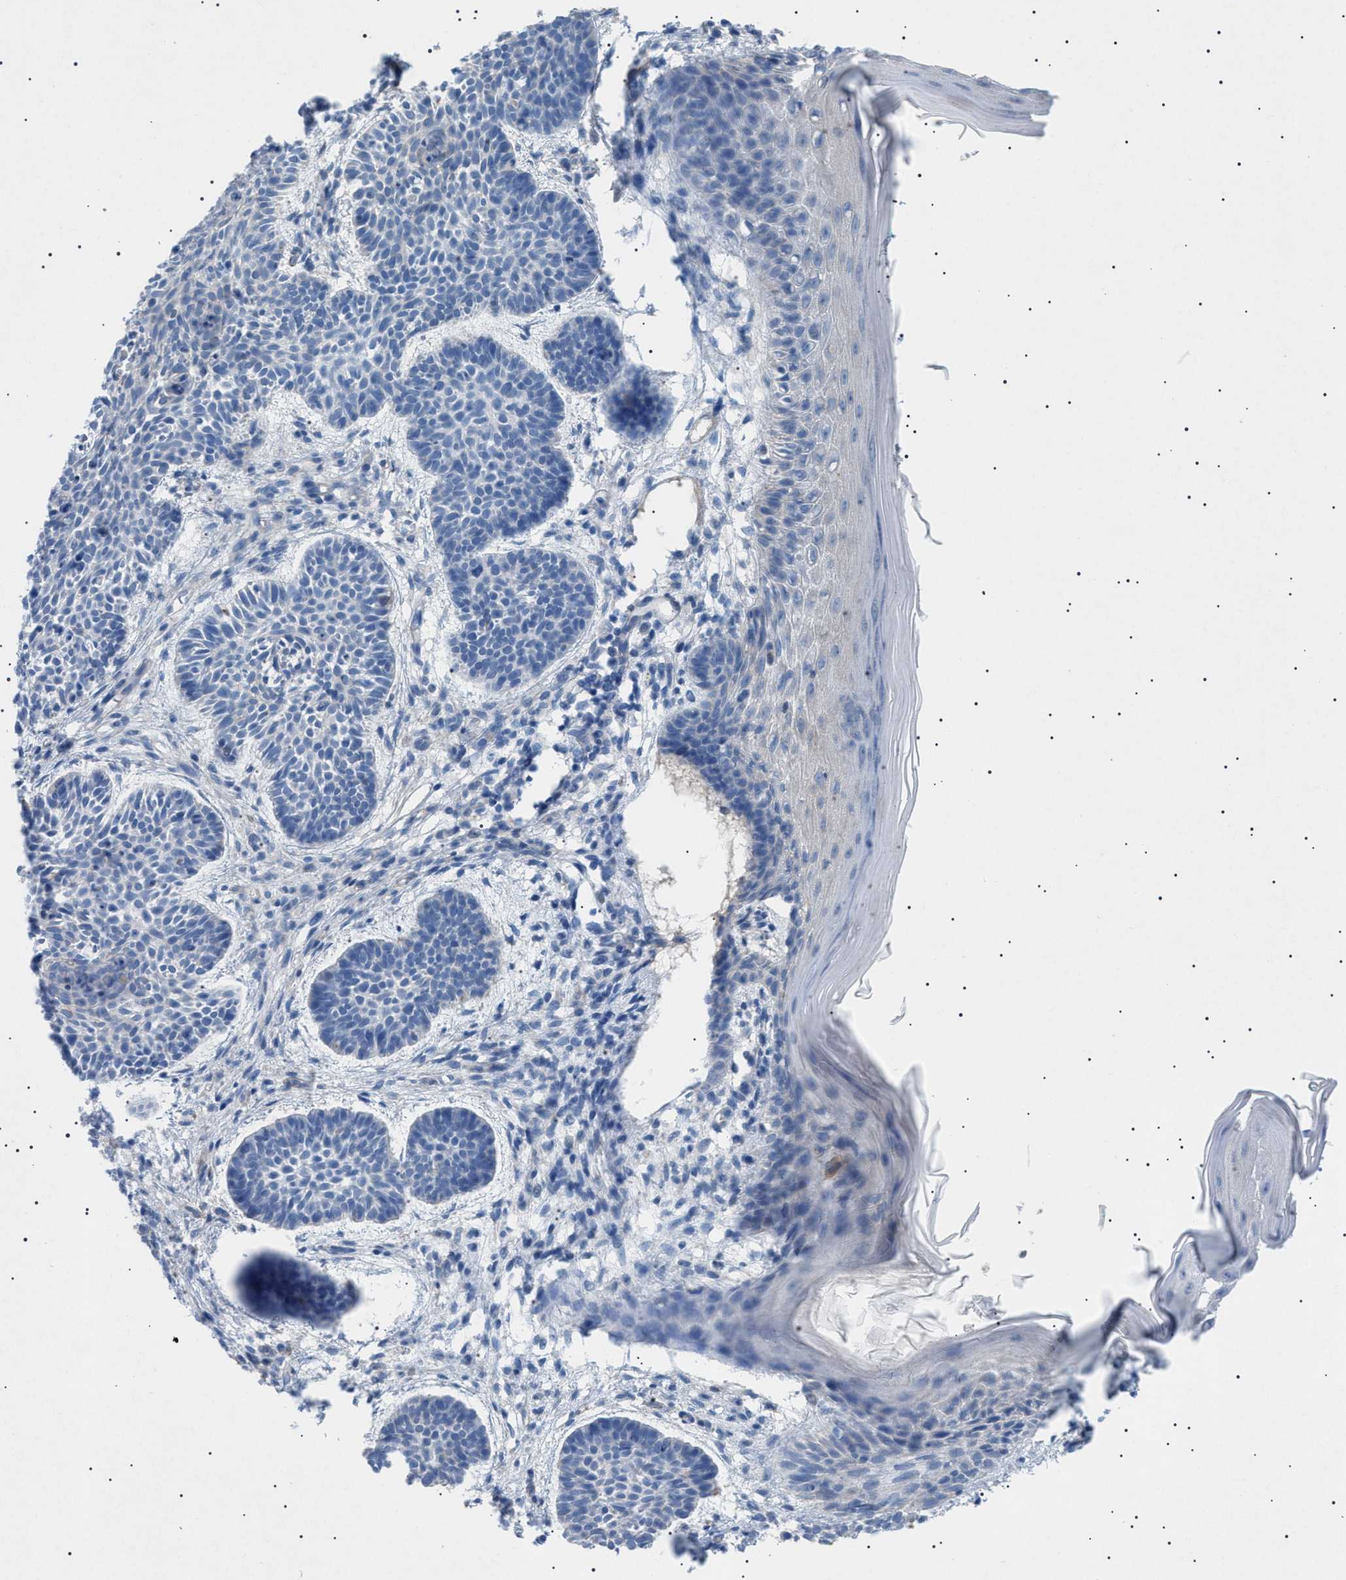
{"staining": {"intensity": "negative", "quantity": "none", "location": "none"}, "tissue": "skin cancer", "cell_type": "Tumor cells", "image_type": "cancer", "snomed": [{"axis": "morphology", "description": "Basal cell carcinoma"}, {"axis": "topography", "description": "Skin"}], "caption": "Tumor cells show no significant protein positivity in skin basal cell carcinoma. (DAB immunohistochemistry (IHC) visualized using brightfield microscopy, high magnification).", "gene": "ADAMTS1", "patient": {"sex": "male", "age": 60}}